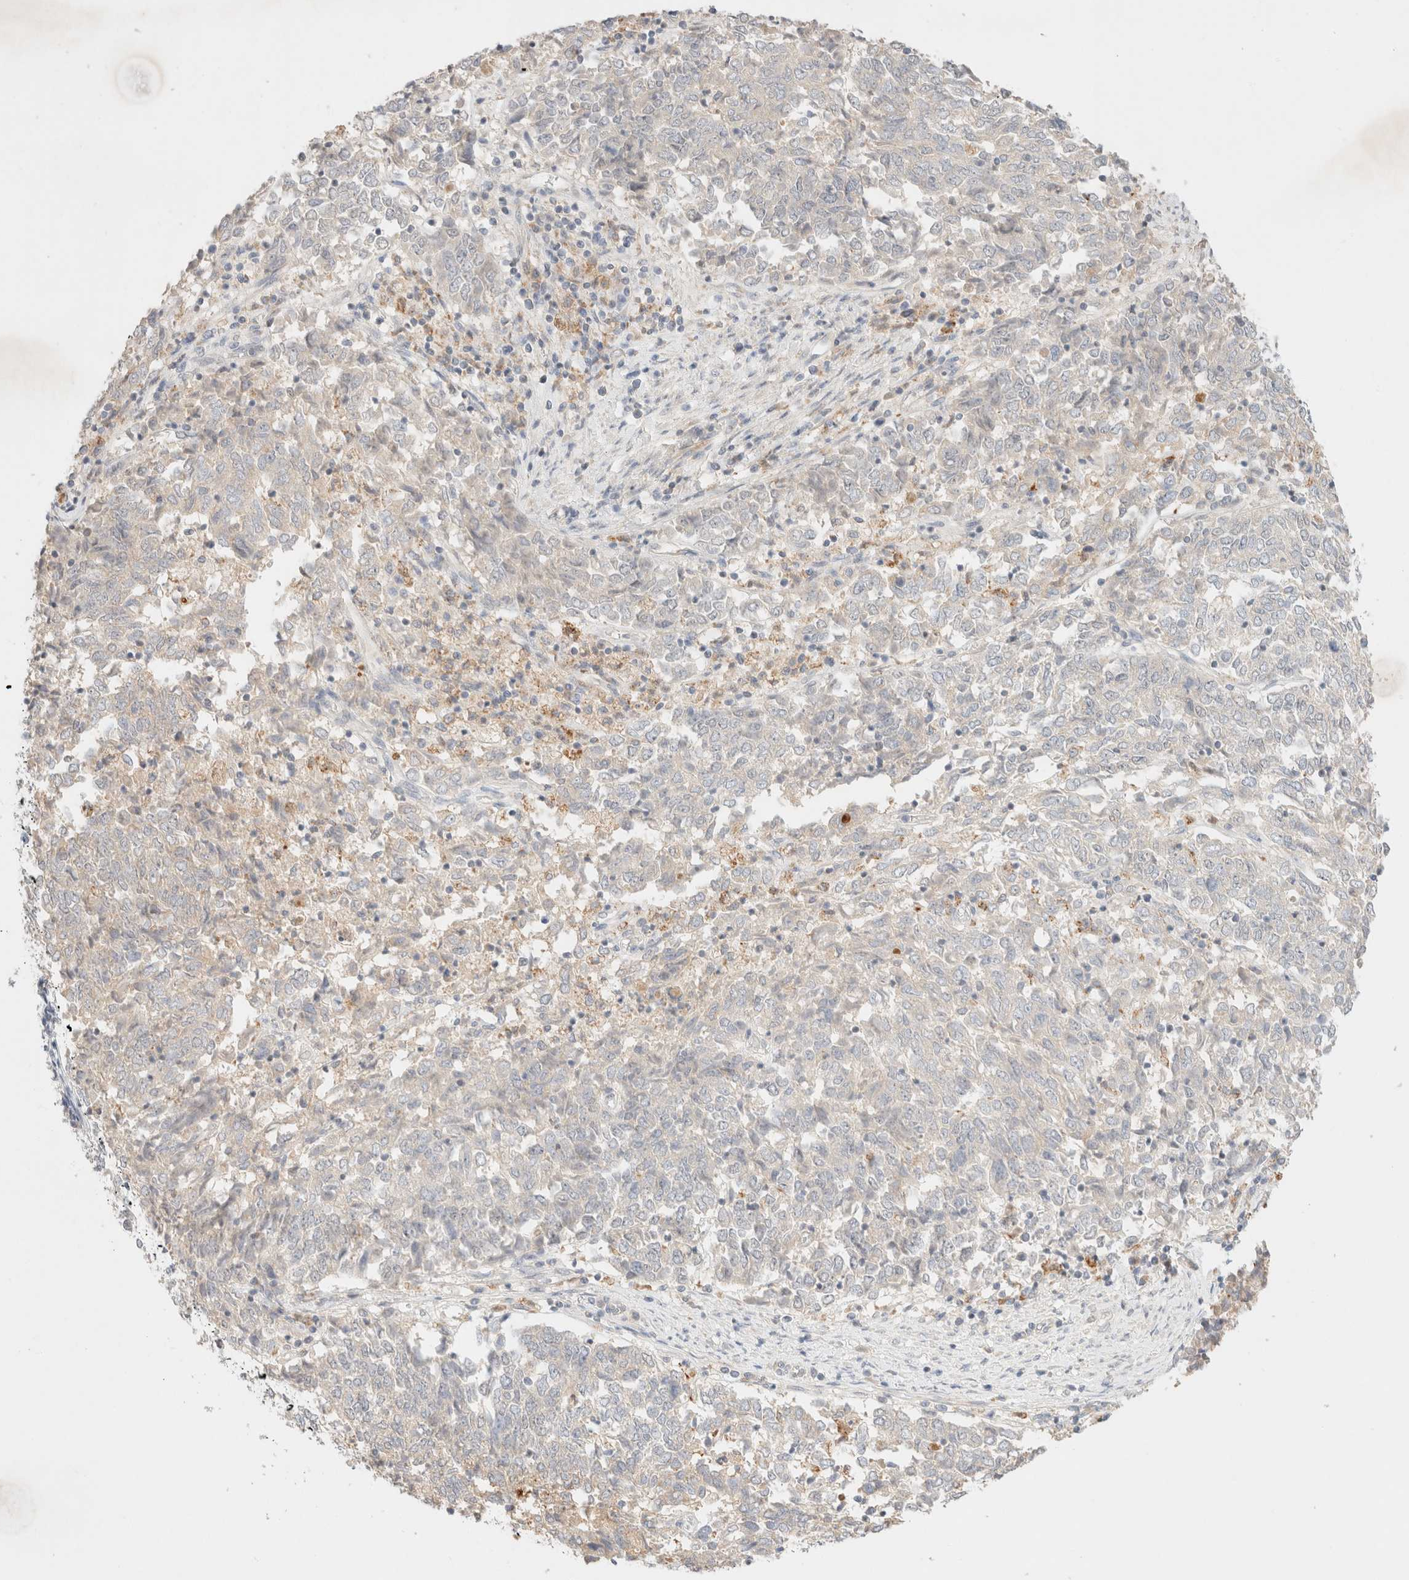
{"staining": {"intensity": "negative", "quantity": "none", "location": "none"}, "tissue": "endometrial cancer", "cell_type": "Tumor cells", "image_type": "cancer", "snomed": [{"axis": "morphology", "description": "Adenocarcinoma, NOS"}, {"axis": "topography", "description": "Endometrium"}], "caption": "High magnification brightfield microscopy of endometrial adenocarcinoma stained with DAB (3,3'-diaminobenzidine) (brown) and counterstained with hematoxylin (blue): tumor cells show no significant expression.", "gene": "SNTB1", "patient": {"sex": "female", "age": 80}}